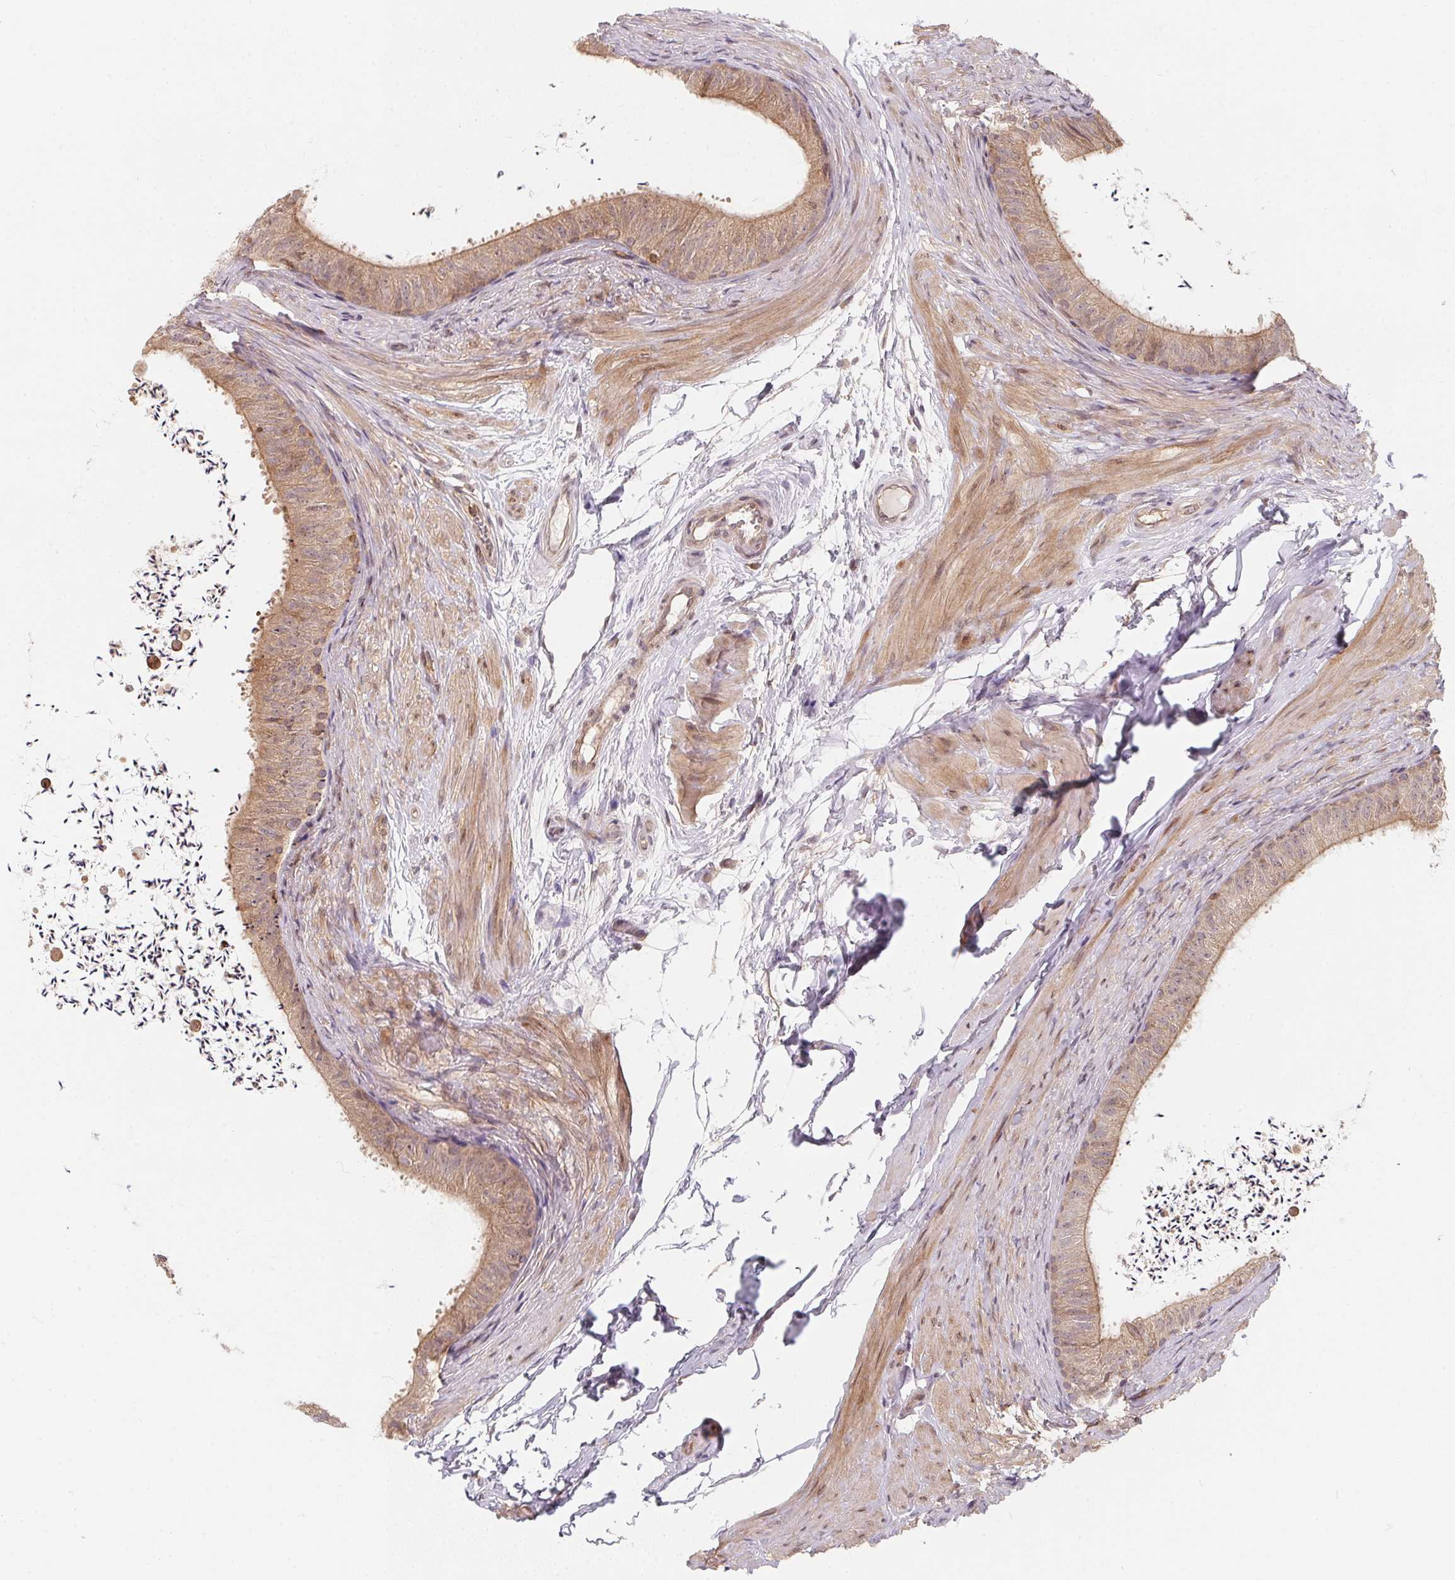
{"staining": {"intensity": "weak", "quantity": "25%-75%", "location": "cytoplasmic/membranous"}, "tissue": "epididymis", "cell_type": "Glandular cells", "image_type": "normal", "snomed": [{"axis": "morphology", "description": "Normal tissue, NOS"}, {"axis": "topography", "description": "Epididymis, spermatic cord, NOS"}, {"axis": "topography", "description": "Epididymis"}, {"axis": "topography", "description": "Peripheral nerve tissue"}], "caption": "A high-resolution micrograph shows immunohistochemistry staining of unremarkable epididymis, which shows weak cytoplasmic/membranous expression in approximately 25%-75% of glandular cells.", "gene": "ANKRD13A", "patient": {"sex": "male", "age": 29}}